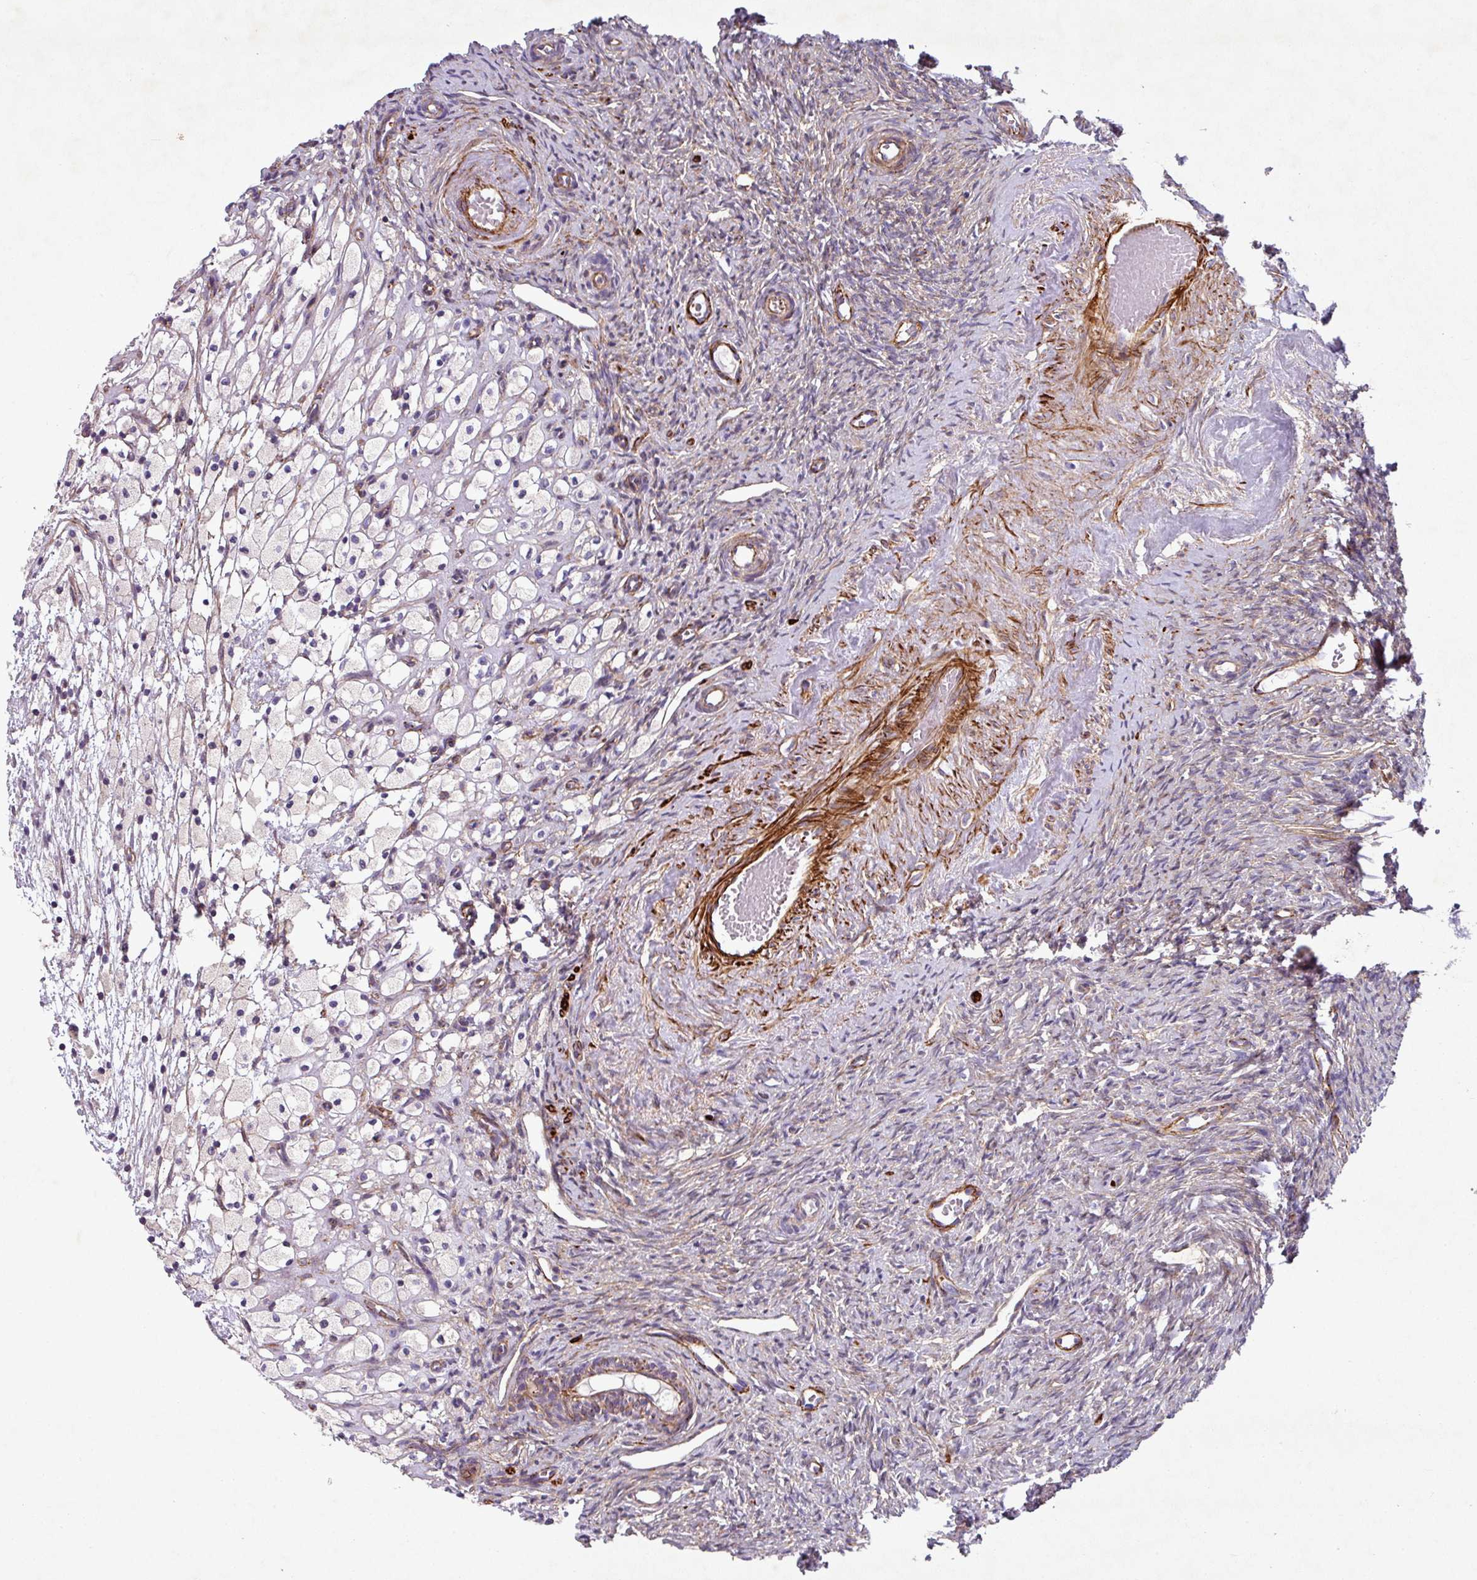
{"staining": {"intensity": "negative", "quantity": "none", "location": "none"}, "tissue": "ovary", "cell_type": "Follicle cells", "image_type": "normal", "snomed": [{"axis": "morphology", "description": "Normal tissue, NOS"}, {"axis": "topography", "description": "Ovary"}], "caption": "Follicle cells are negative for protein expression in benign human ovary. (Stains: DAB immunohistochemistry with hematoxylin counter stain, Microscopy: brightfield microscopy at high magnification).", "gene": "ATP2C2", "patient": {"sex": "female", "age": 51}}